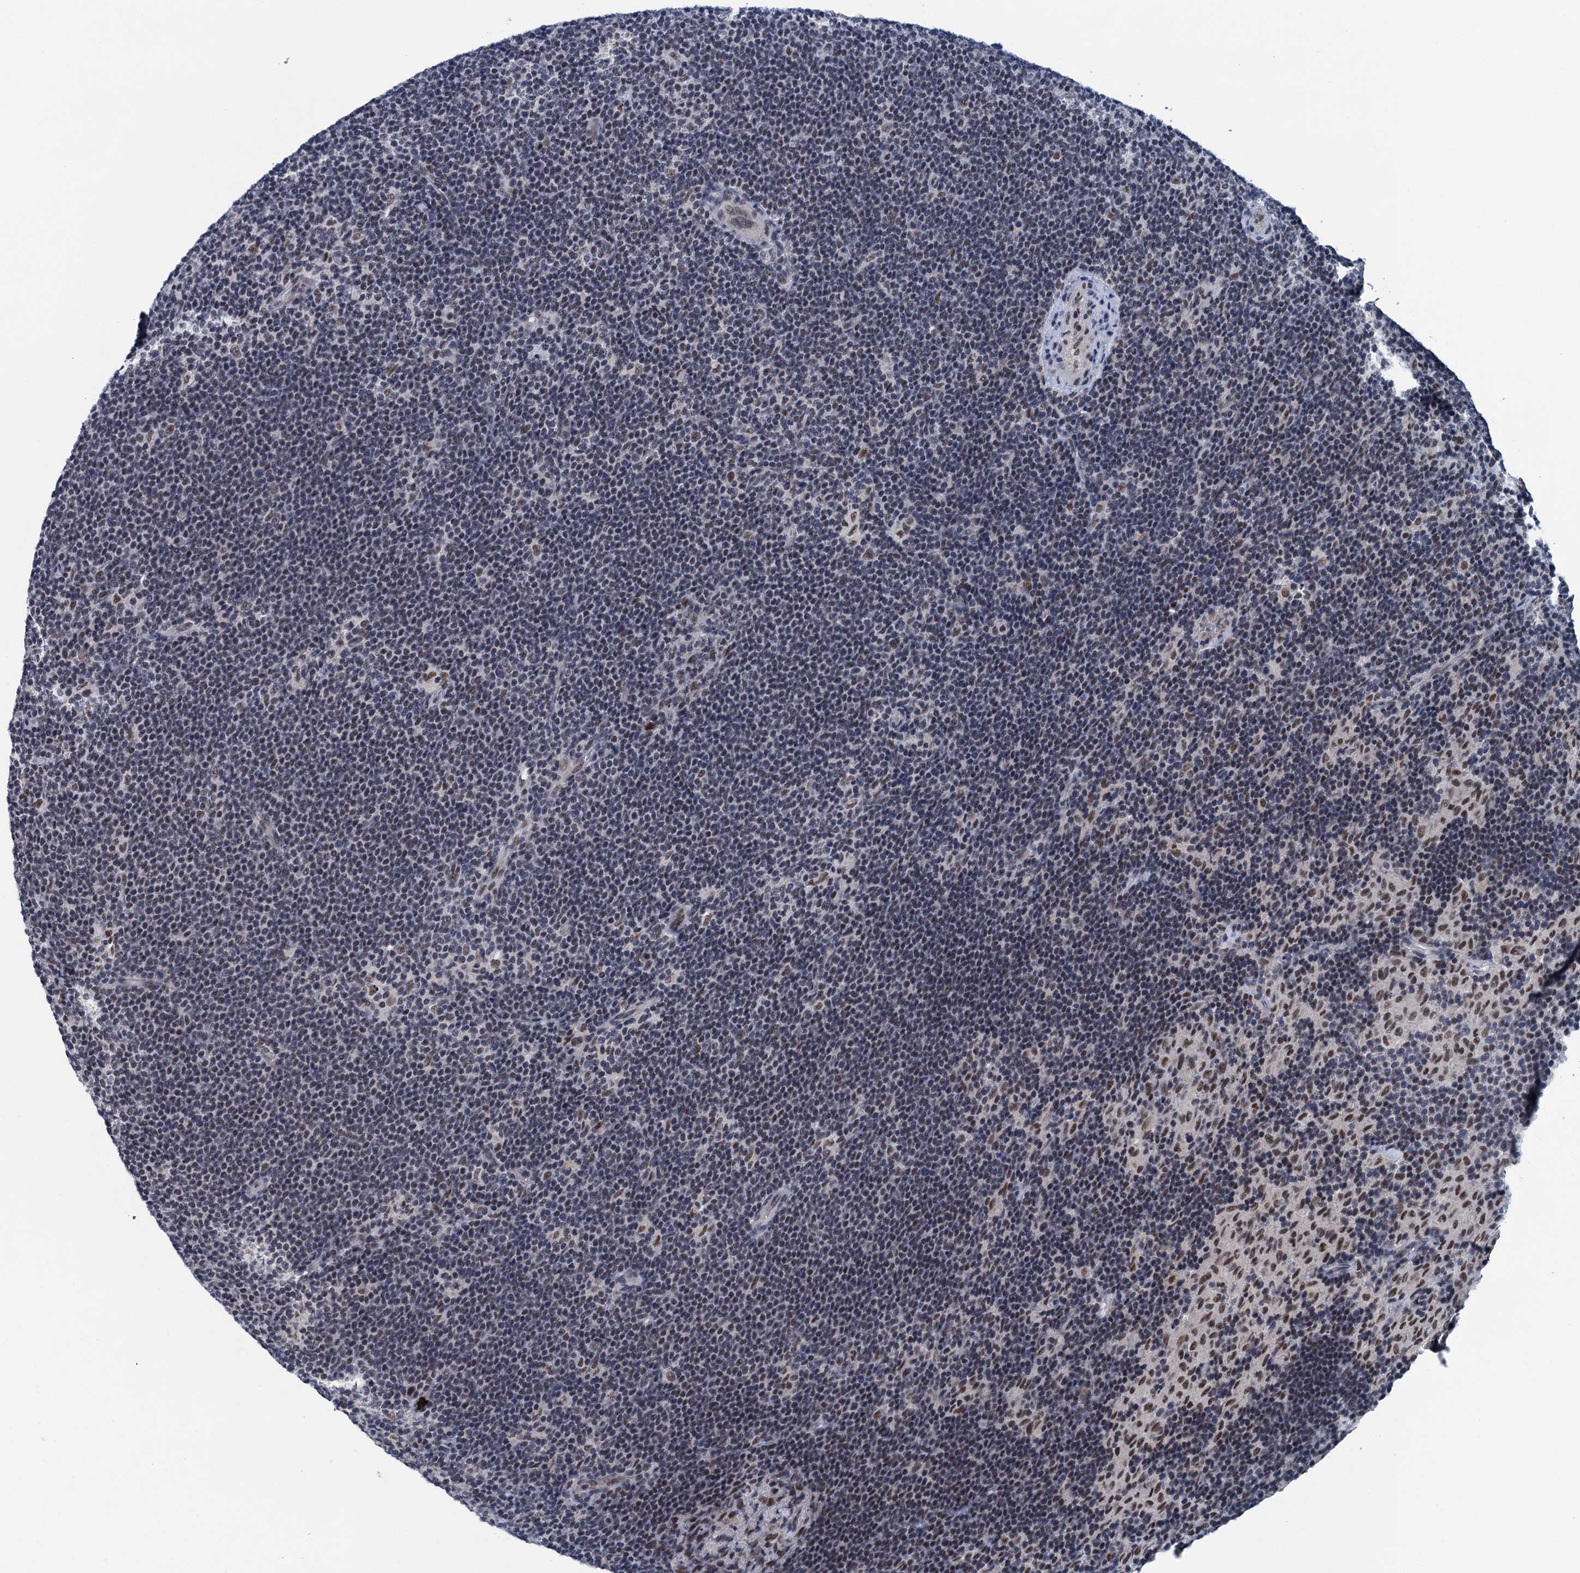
{"staining": {"intensity": "moderate", "quantity": ">75%", "location": "nuclear"}, "tissue": "lymphoma", "cell_type": "Tumor cells", "image_type": "cancer", "snomed": [{"axis": "morphology", "description": "Hodgkin's disease, NOS"}, {"axis": "topography", "description": "Lymph node"}], "caption": "The micrograph demonstrates immunohistochemical staining of Hodgkin's disease. There is moderate nuclear expression is present in about >75% of tumor cells.", "gene": "FNBP4", "patient": {"sex": "female", "age": 57}}